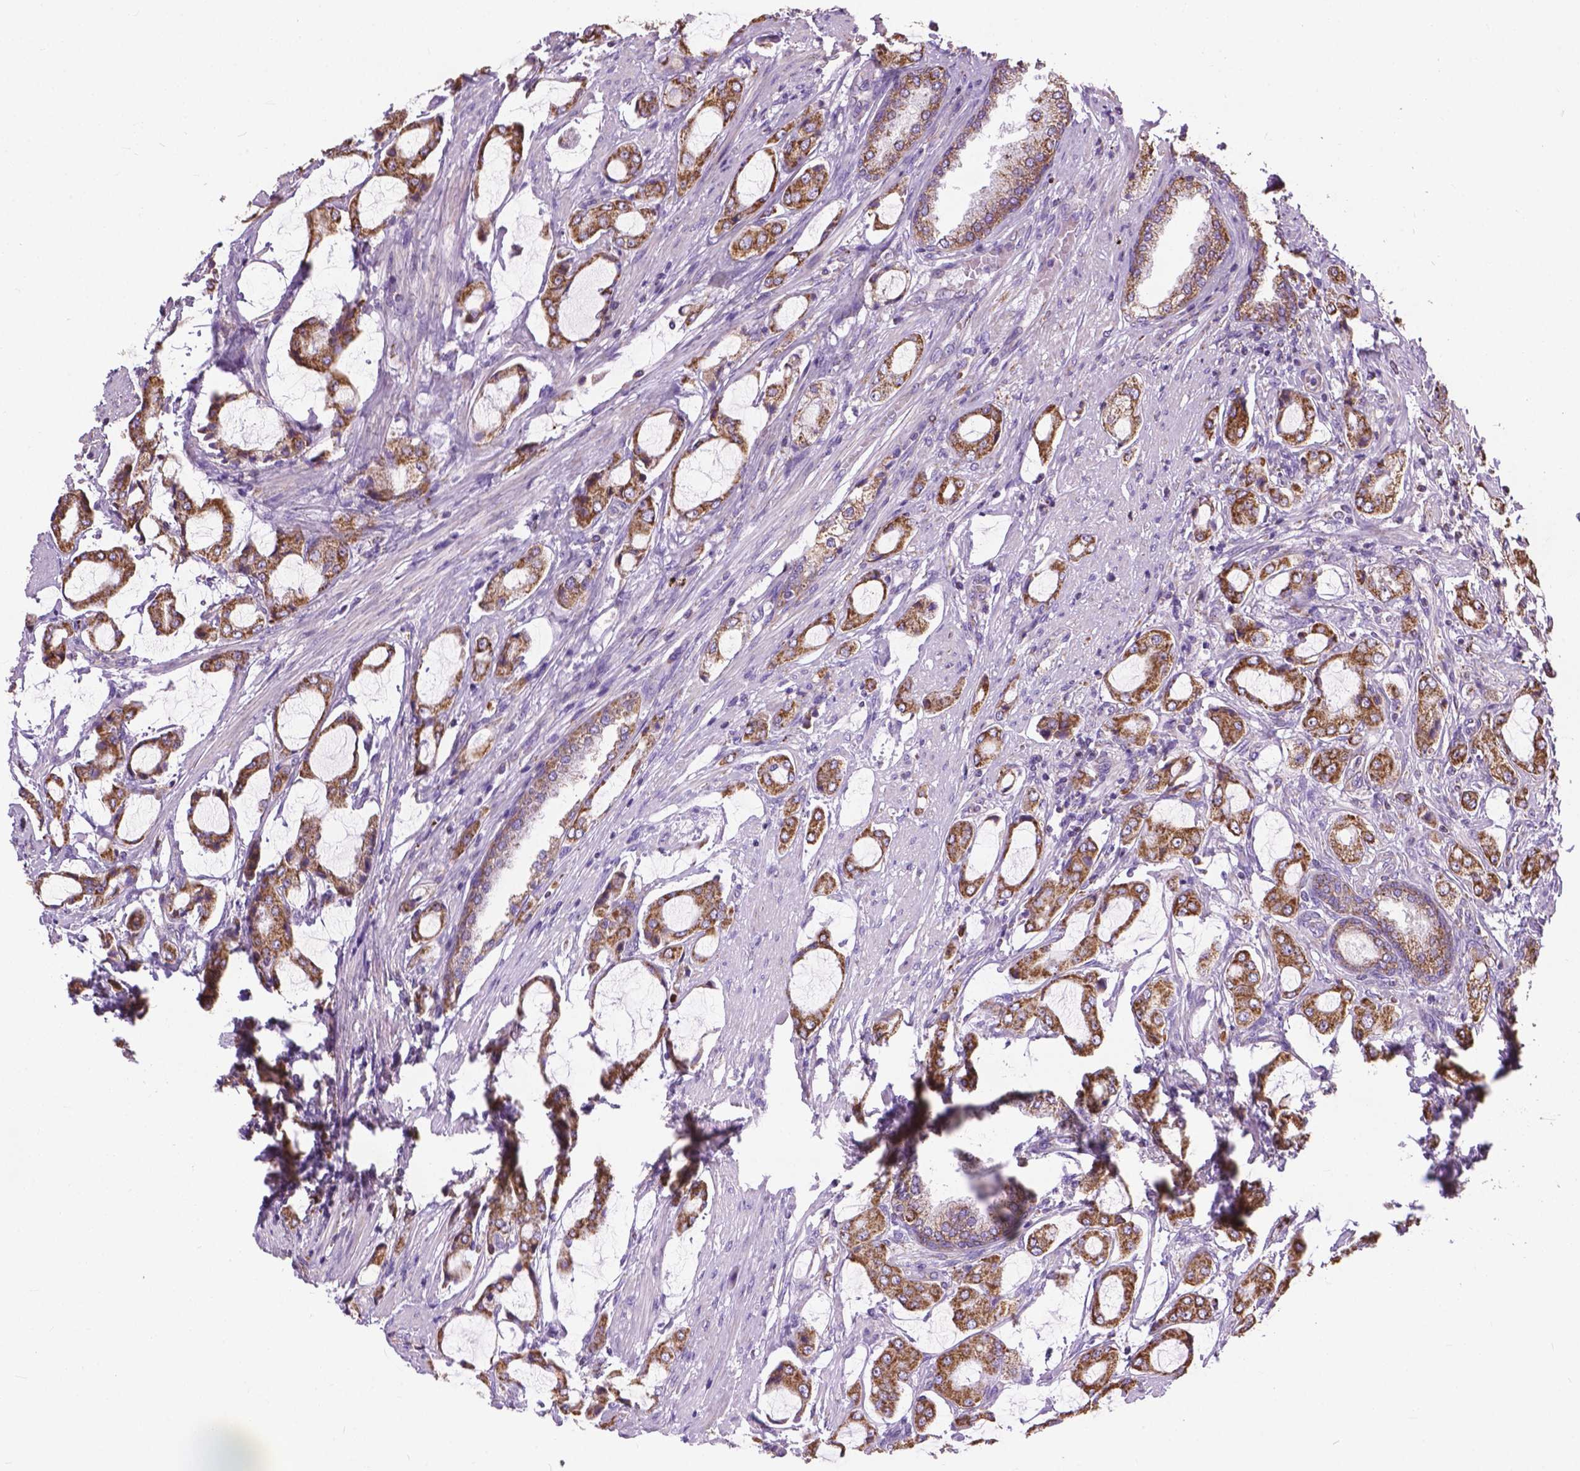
{"staining": {"intensity": "moderate", "quantity": ">75%", "location": "cytoplasmic/membranous"}, "tissue": "prostate cancer", "cell_type": "Tumor cells", "image_type": "cancer", "snomed": [{"axis": "morphology", "description": "Adenocarcinoma, NOS"}, {"axis": "topography", "description": "Prostate"}], "caption": "DAB immunohistochemical staining of human adenocarcinoma (prostate) displays moderate cytoplasmic/membranous protein expression in approximately >75% of tumor cells.", "gene": "VDAC1", "patient": {"sex": "male", "age": 63}}